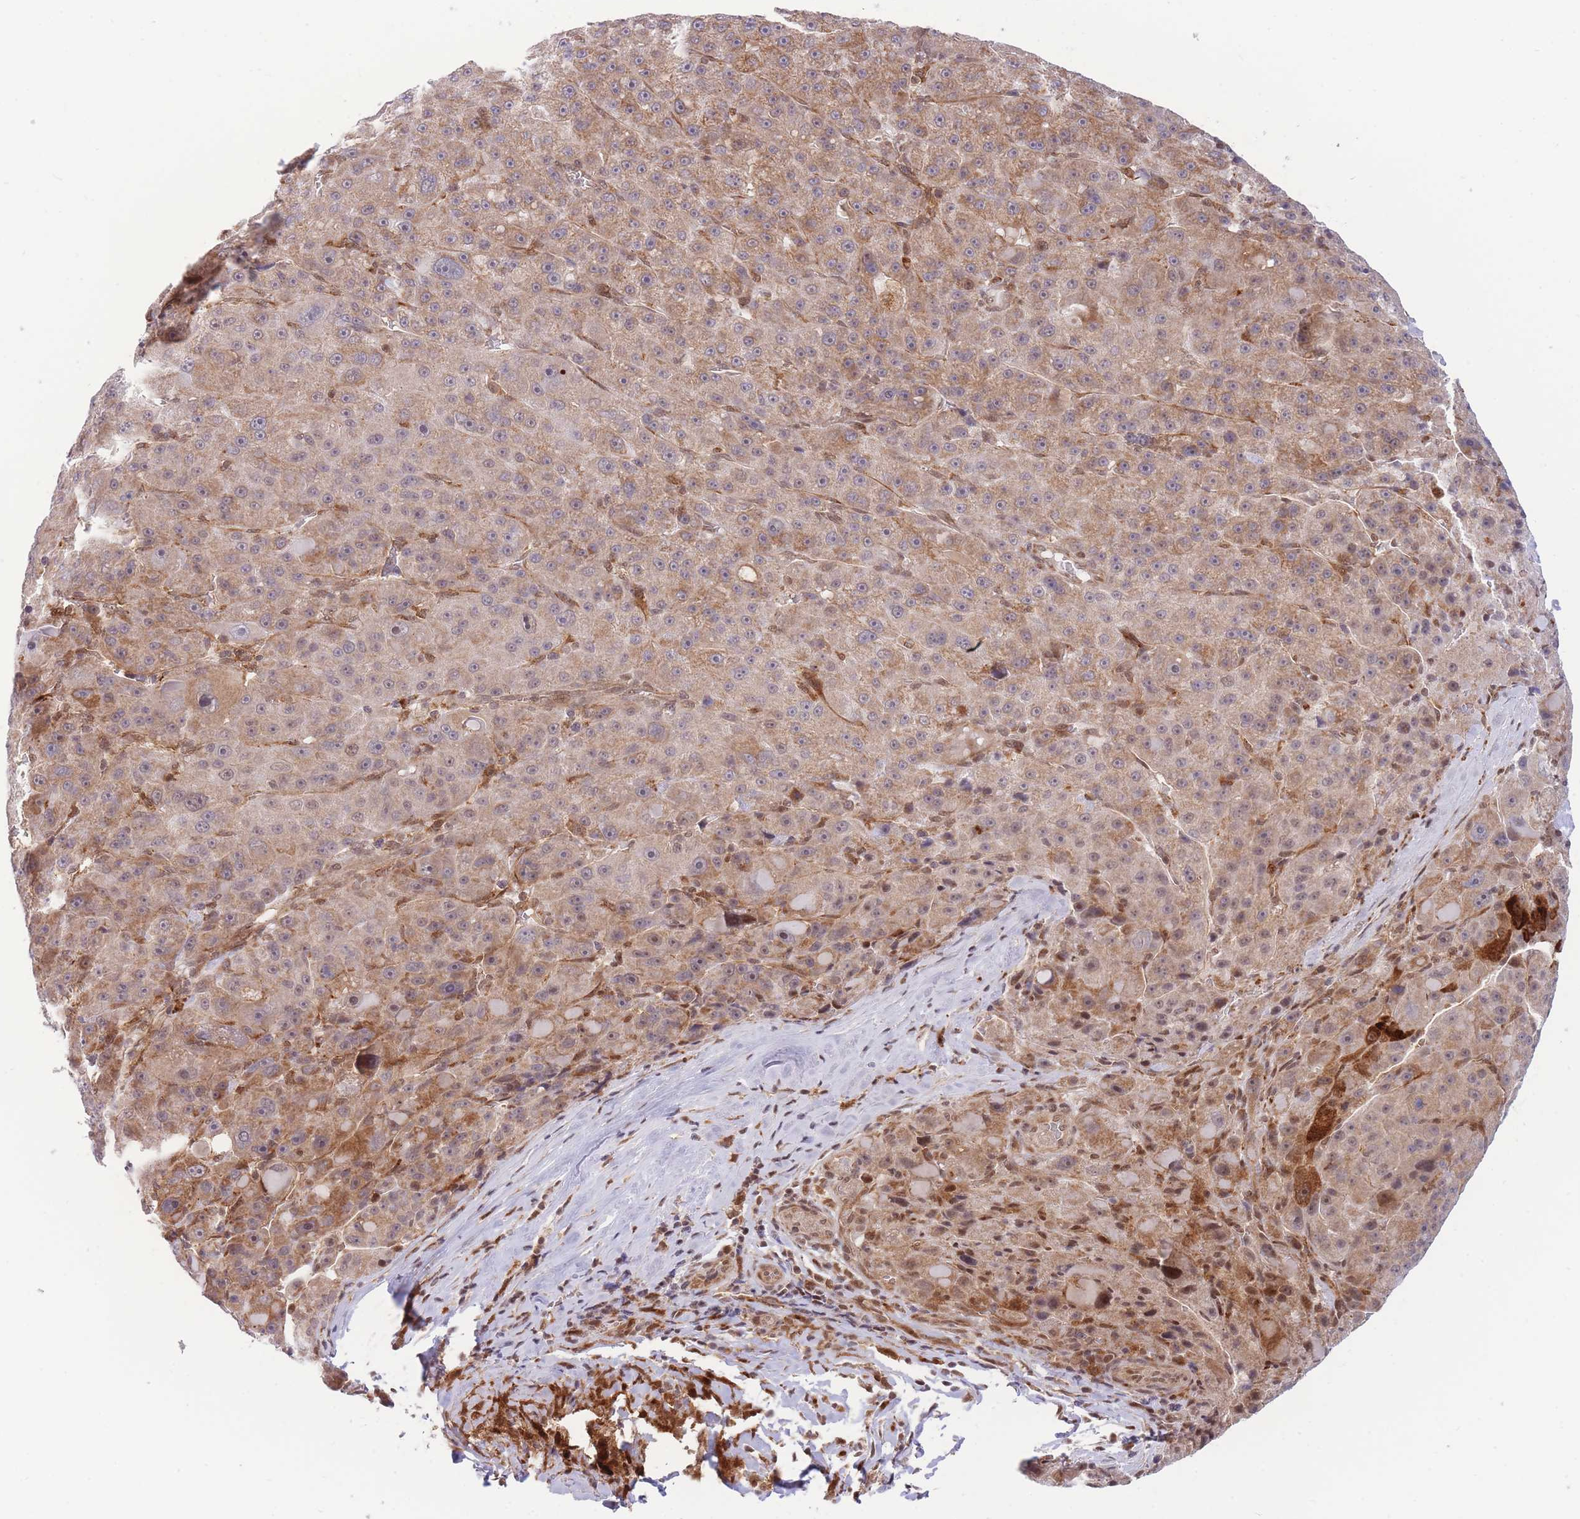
{"staining": {"intensity": "weak", "quantity": "25%-75%", "location": "cytoplasmic/membranous,nuclear"}, "tissue": "liver cancer", "cell_type": "Tumor cells", "image_type": "cancer", "snomed": [{"axis": "morphology", "description": "Carcinoma, Hepatocellular, NOS"}, {"axis": "topography", "description": "Liver"}], "caption": "Immunohistochemistry micrograph of liver cancer stained for a protein (brown), which reveals low levels of weak cytoplasmic/membranous and nuclear expression in about 25%-75% of tumor cells.", "gene": "BOD1L1", "patient": {"sex": "male", "age": 76}}